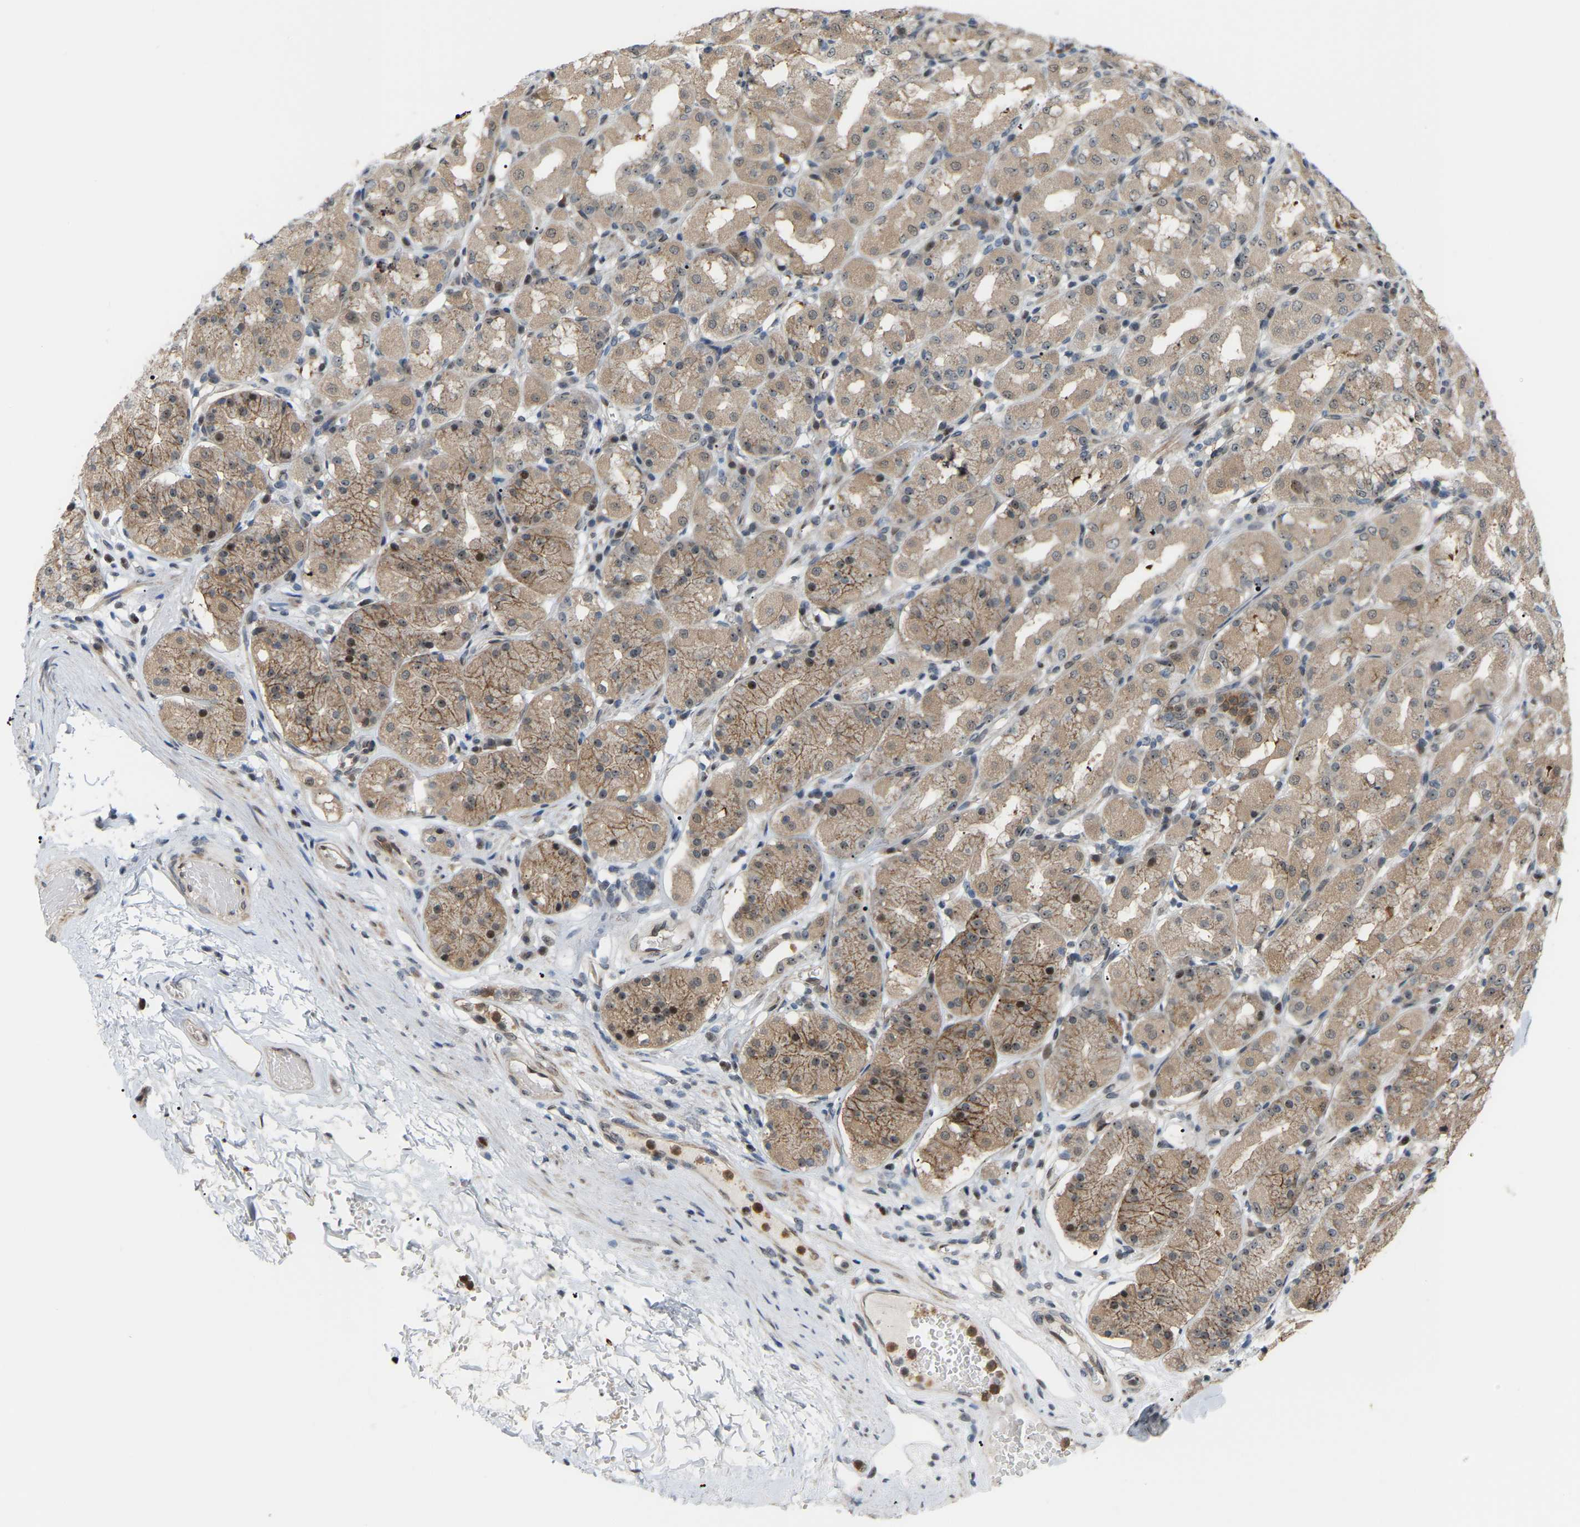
{"staining": {"intensity": "moderate", "quantity": "25%-75%", "location": "cytoplasmic/membranous,nuclear"}, "tissue": "stomach", "cell_type": "Glandular cells", "image_type": "normal", "snomed": [{"axis": "morphology", "description": "Normal tissue, NOS"}, {"axis": "topography", "description": "Stomach"}, {"axis": "topography", "description": "Stomach, lower"}], "caption": "Immunohistochemistry (DAB (3,3'-diaminobenzidine)) staining of normal stomach displays moderate cytoplasmic/membranous,nuclear protein staining in about 25%-75% of glandular cells. The staining is performed using DAB (3,3'-diaminobenzidine) brown chromogen to label protein expression. The nuclei are counter-stained blue using hematoxylin.", "gene": "CROT", "patient": {"sex": "female", "age": 56}}